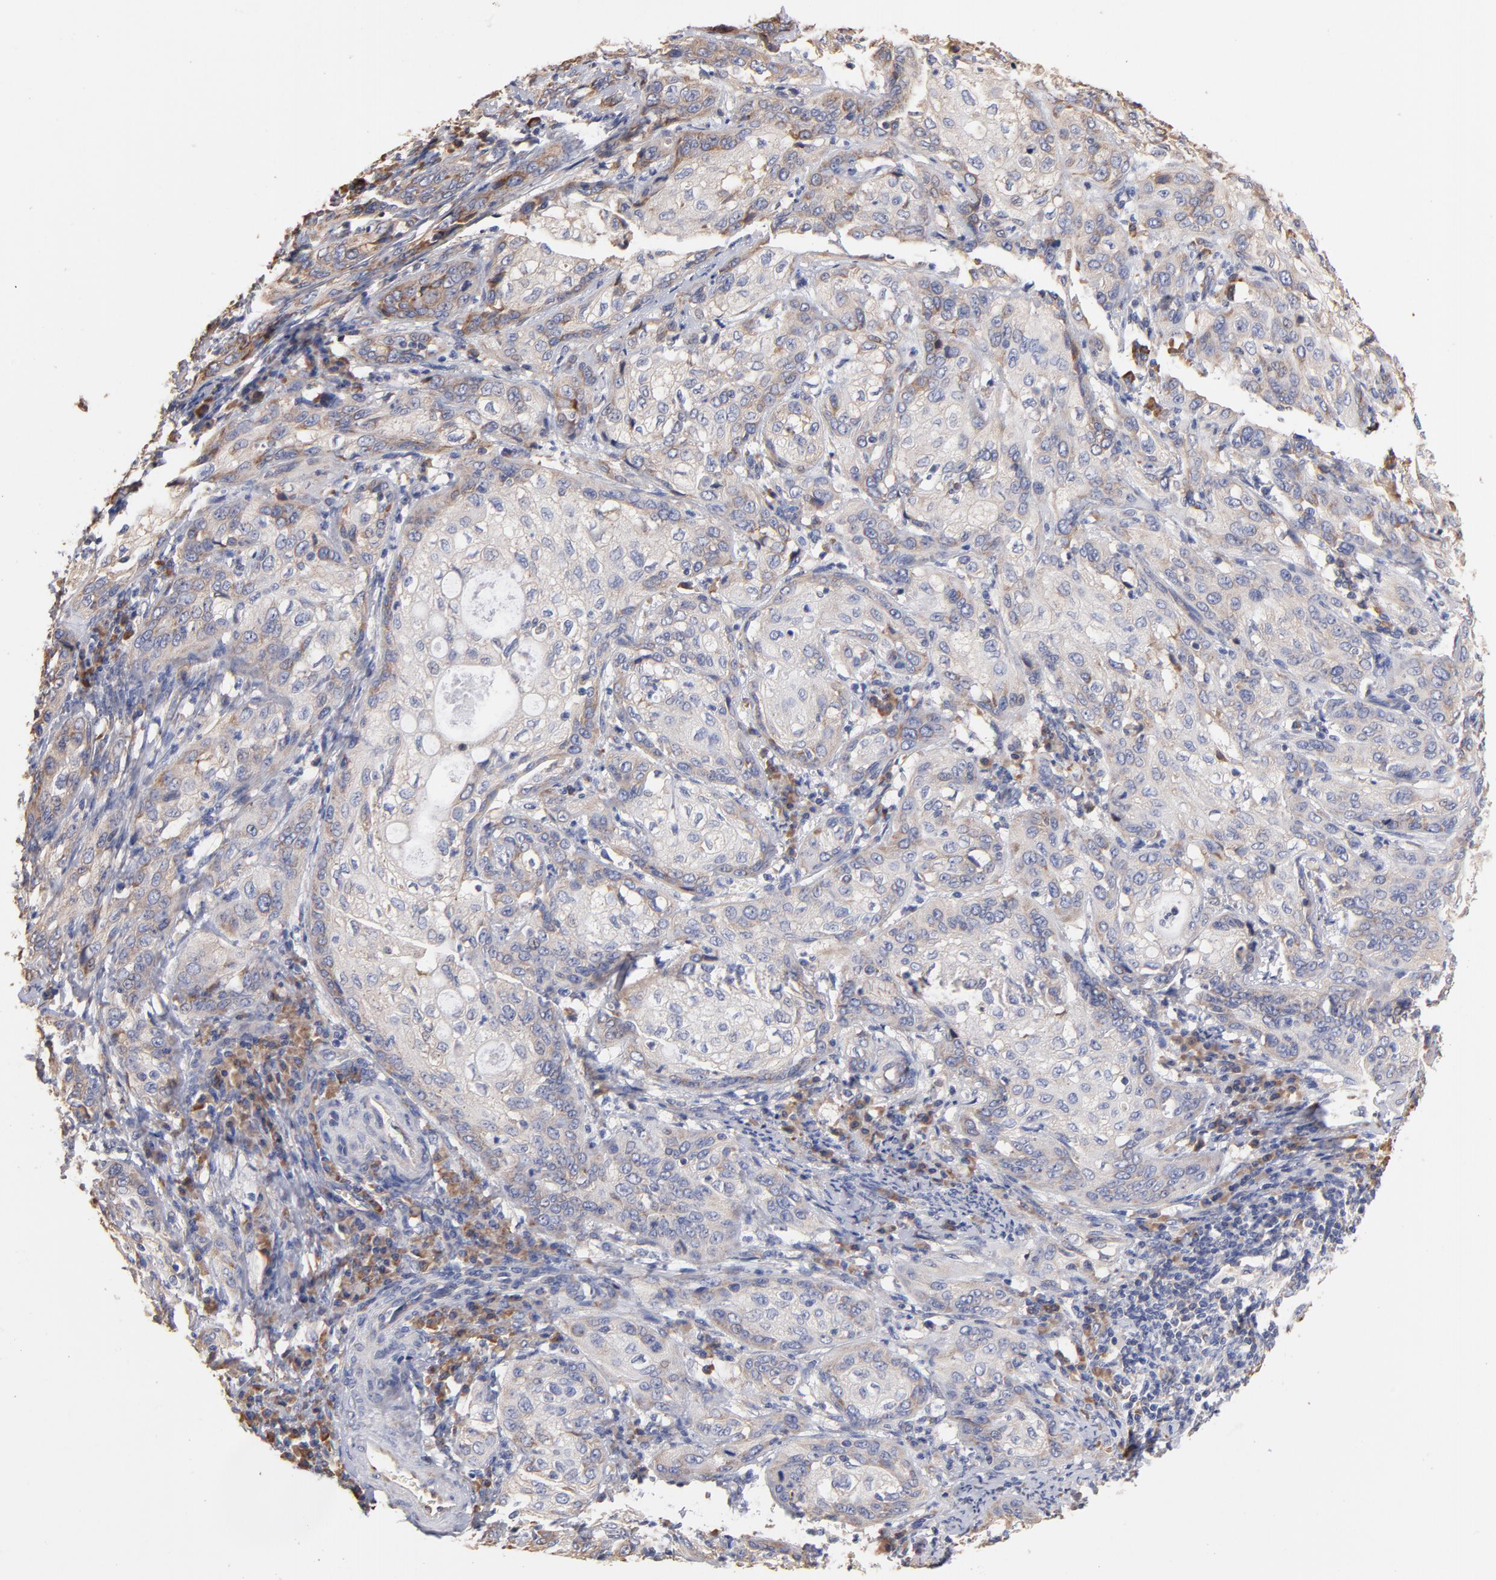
{"staining": {"intensity": "moderate", "quantity": ">75%", "location": "cytoplasmic/membranous"}, "tissue": "cervical cancer", "cell_type": "Tumor cells", "image_type": "cancer", "snomed": [{"axis": "morphology", "description": "Squamous cell carcinoma, NOS"}, {"axis": "topography", "description": "Cervix"}], "caption": "A brown stain shows moderate cytoplasmic/membranous staining of a protein in cervical cancer (squamous cell carcinoma) tumor cells.", "gene": "RPL9", "patient": {"sex": "female", "age": 41}}